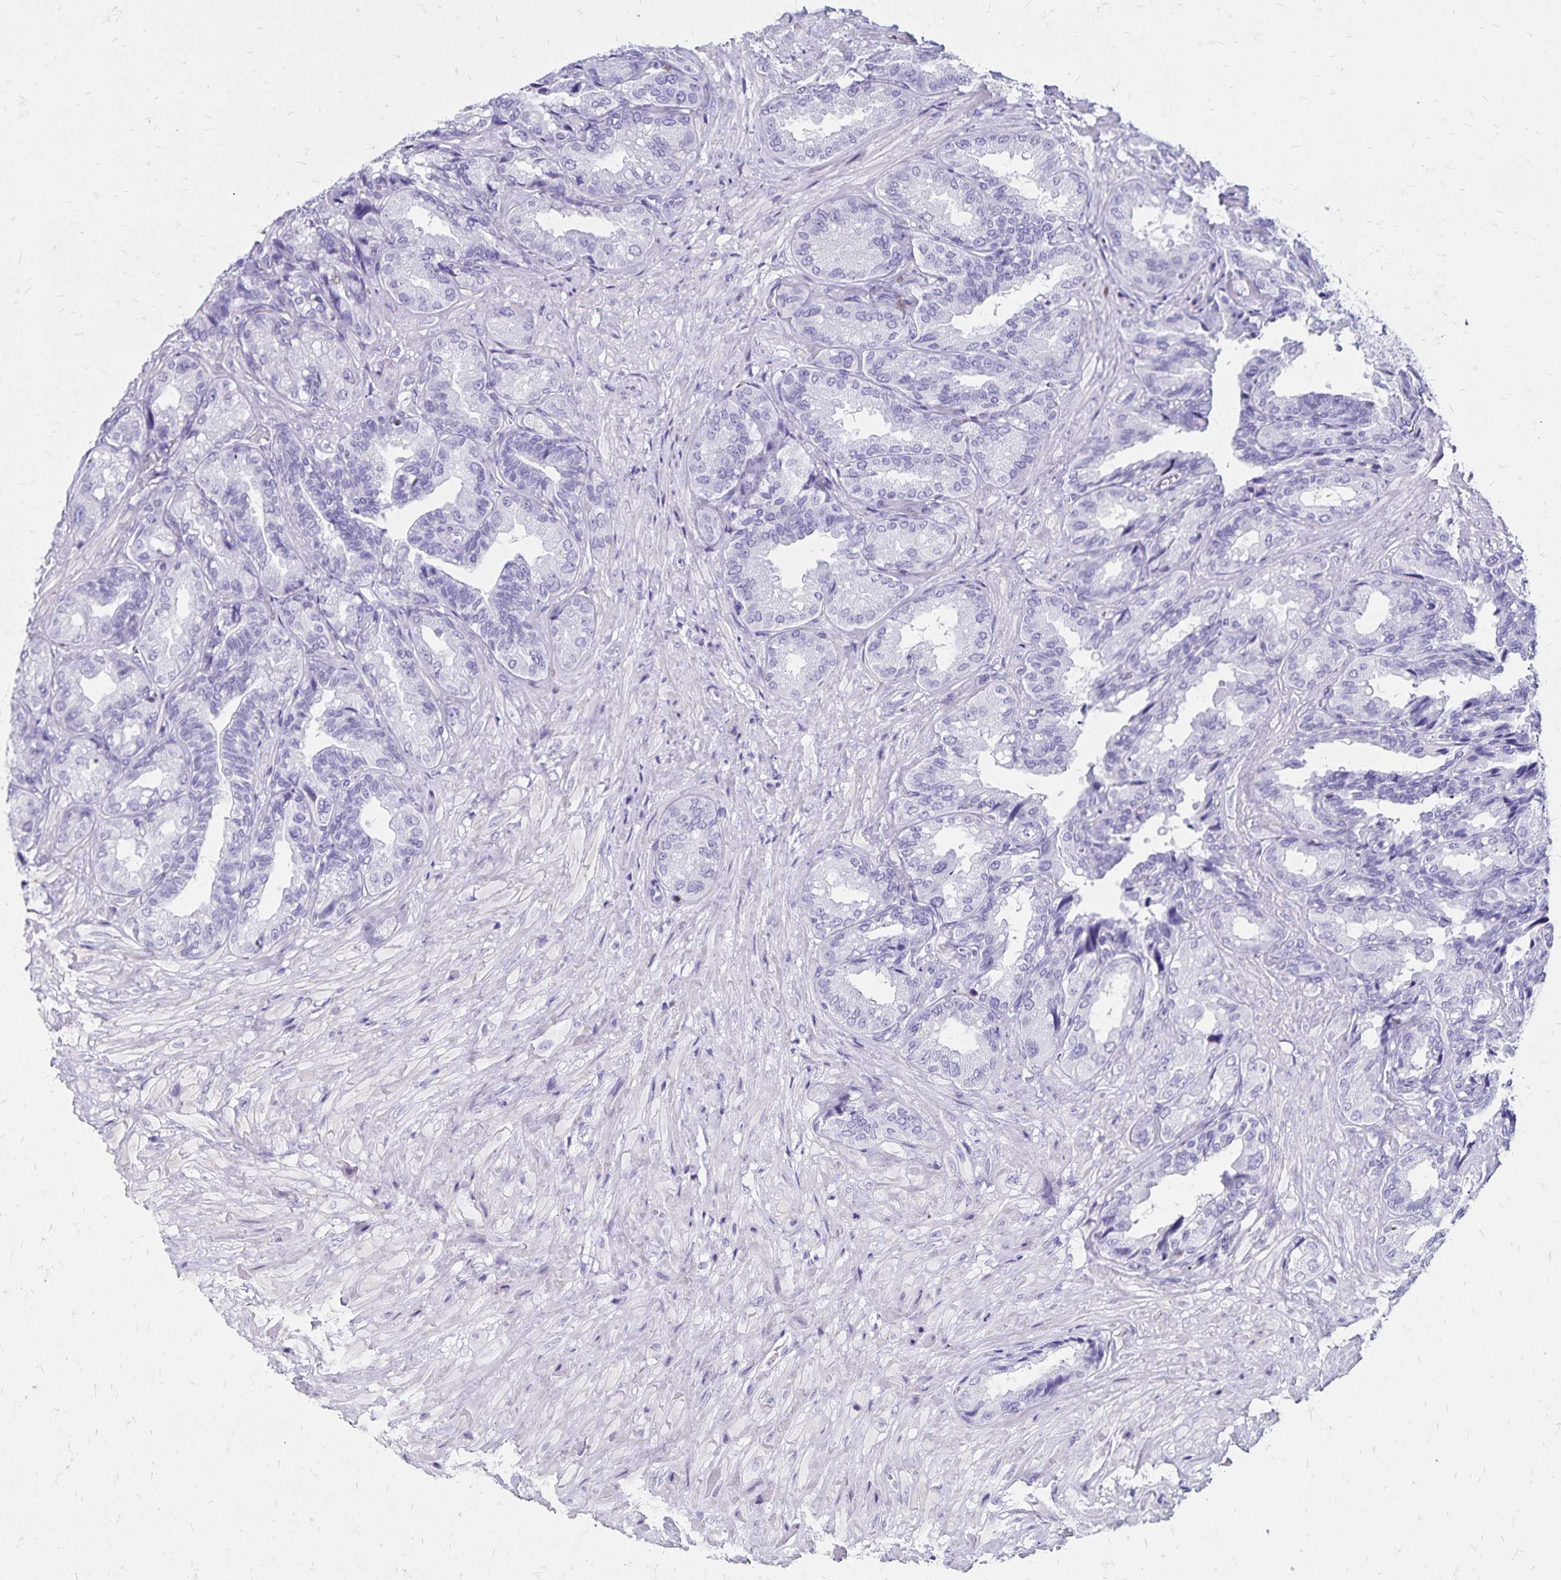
{"staining": {"intensity": "negative", "quantity": "none", "location": "none"}, "tissue": "seminal vesicle", "cell_type": "Glandular cells", "image_type": "normal", "snomed": [{"axis": "morphology", "description": "Normal tissue, NOS"}, {"axis": "topography", "description": "Seminal veicle"}], "caption": "High magnification brightfield microscopy of normal seminal vesicle stained with DAB (brown) and counterstained with hematoxylin (blue): glandular cells show no significant staining. (Stains: DAB (3,3'-diaminobenzidine) IHC with hematoxylin counter stain, Microscopy: brightfield microscopy at high magnification).", "gene": "IKZF1", "patient": {"sex": "male", "age": 68}}